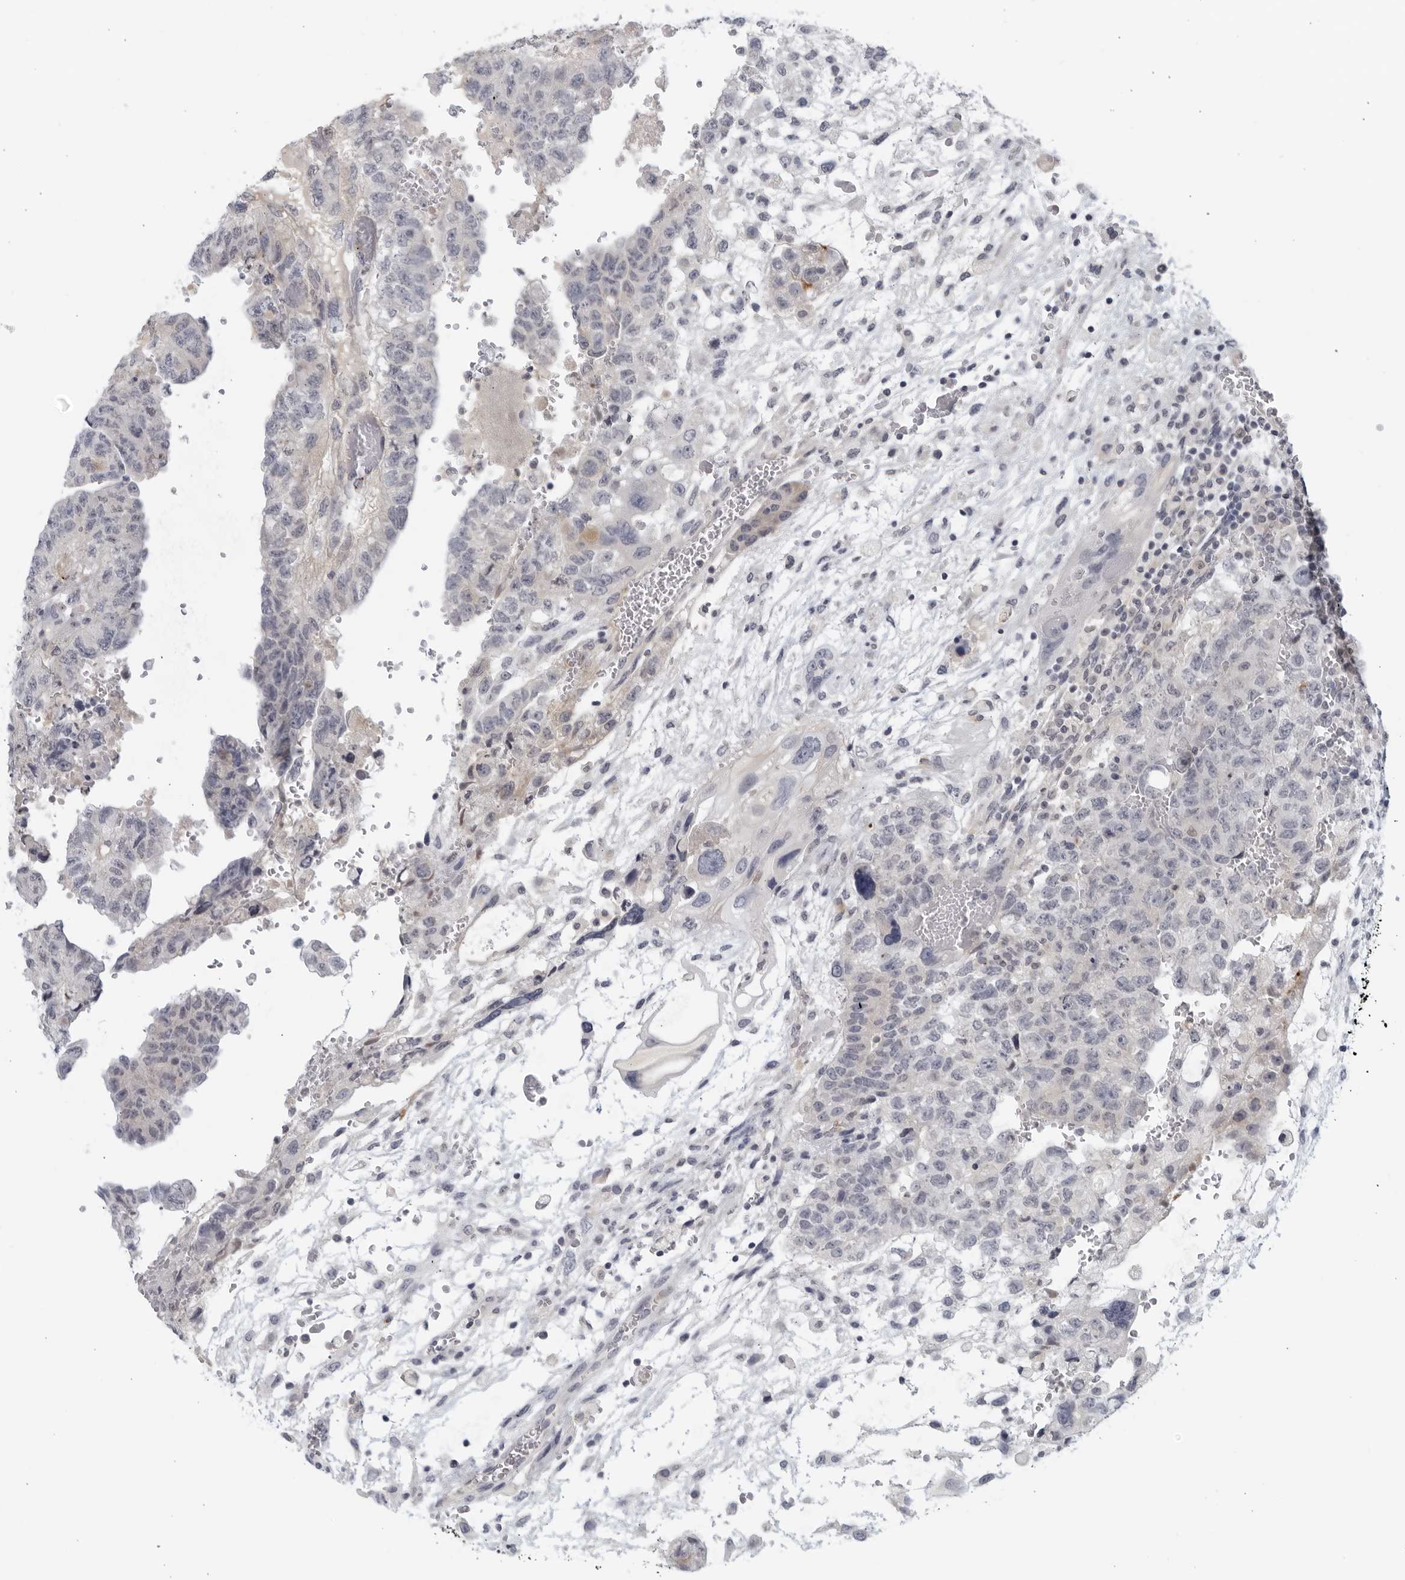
{"staining": {"intensity": "negative", "quantity": "none", "location": "none"}, "tissue": "testis cancer", "cell_type": "Tumor cells", "image_type": "cancer", "snomed": [{"axis": "morphology", "description": "Carcinoma, Embryonal, NOS"}, {"axis": "topography", "description": "Testis"}], "caption": "An immunohistochemistry (IHC) micrograph of testis cancer (embryonal carcinoma) is shown. There is no staining in tumor cells of testis cancer (embryonal carcinoma).", "gene": "MATN1", "patient": {"sex": "male", "age": 36}}